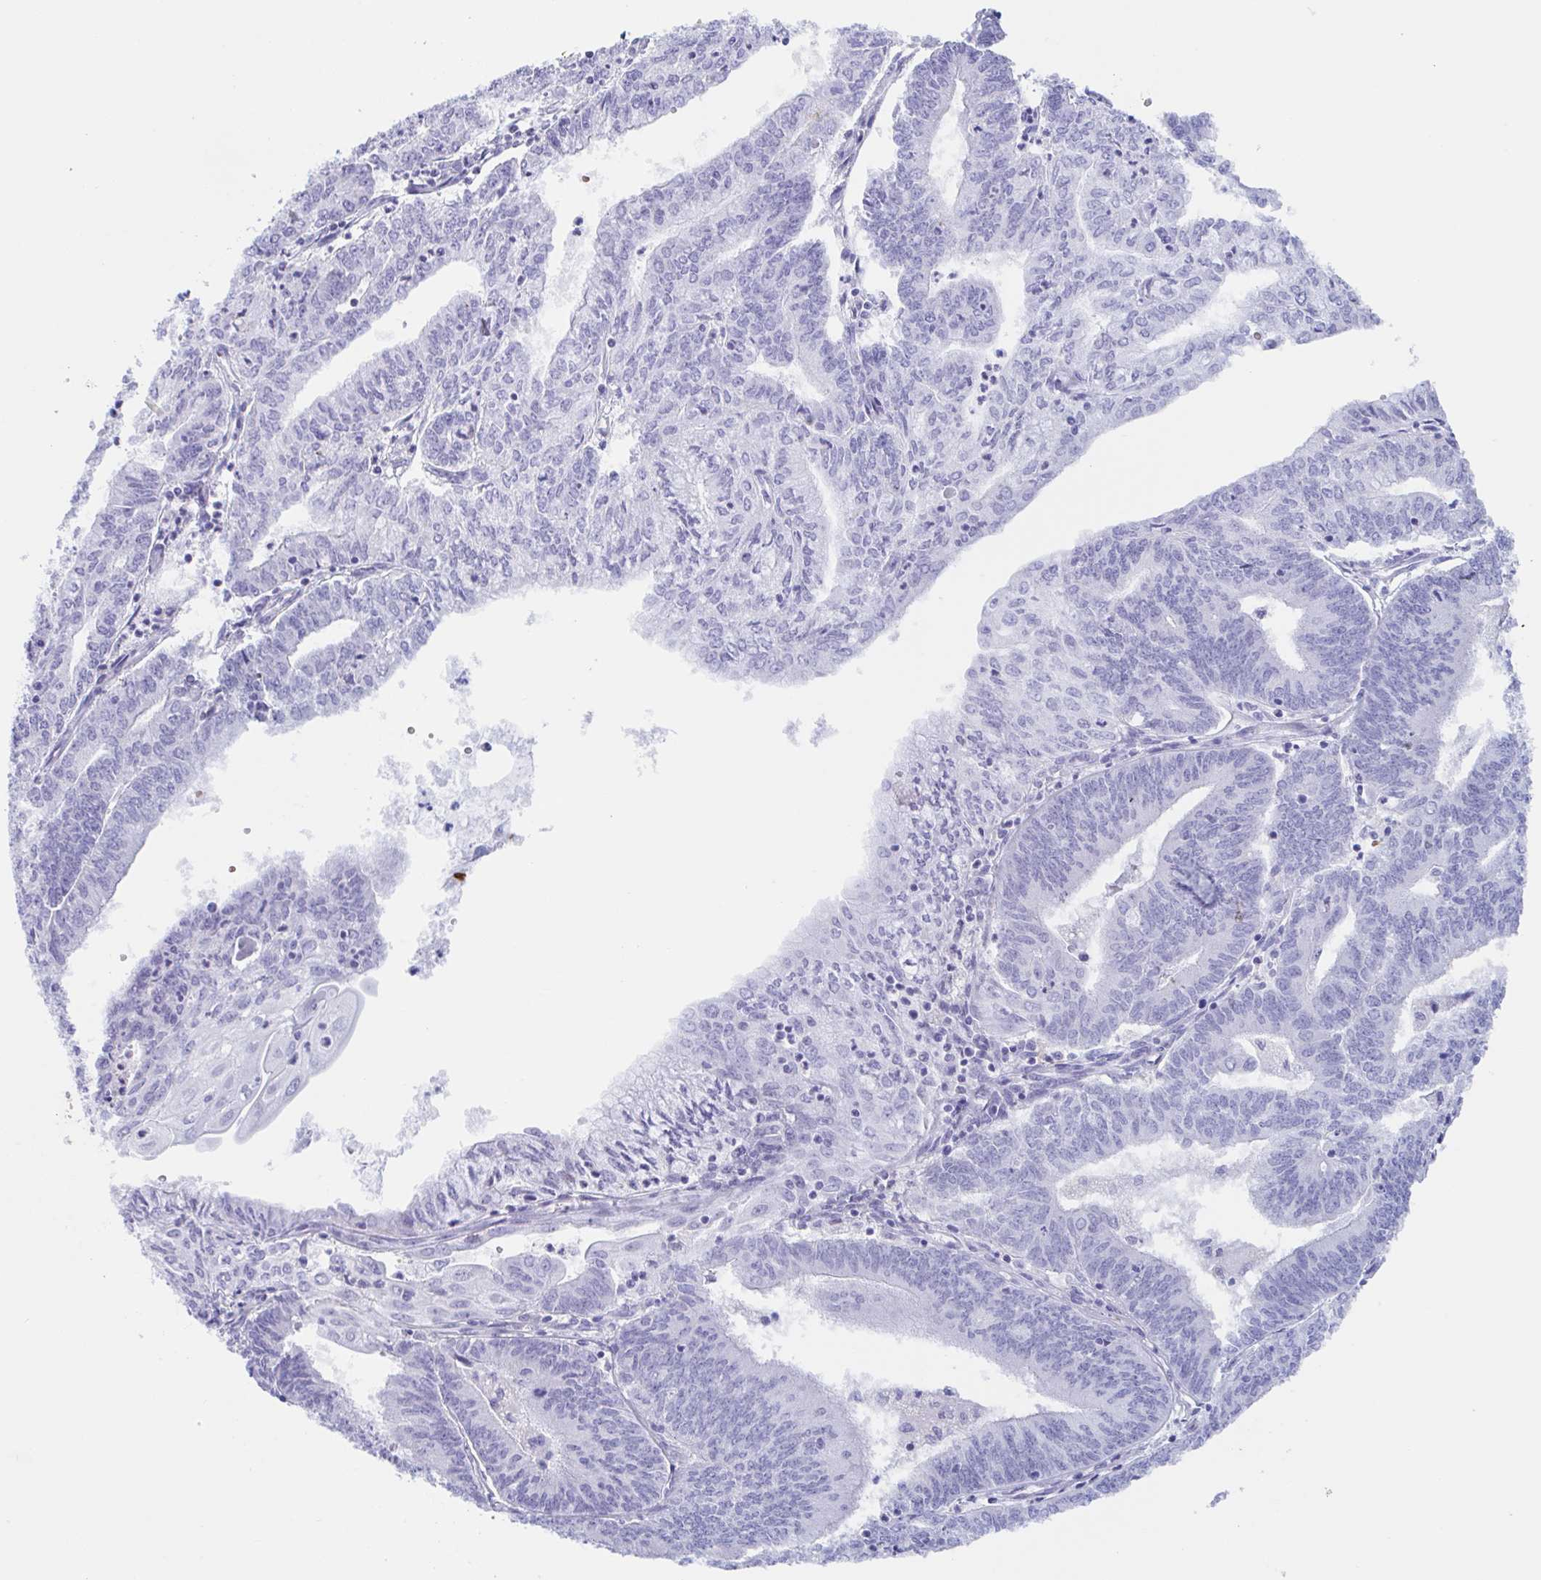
{"staining": {"intensity": "negative", "quantity": "none", "location": "none"}, "tissue": "endometrial cancer", "cell_type": "Tumor cells", "image_type": "cancer", "snomed": [{"axis": "morphology", "description": "Adenocarcinoma, NOS"}, {"axis": "topography", "description": "Endometrium"}], "caption": "IHC photomicrograph of human adenocarcinoma (endometrial) stained for a protein (brown), which displays no staining in tumor cells.", "gene": "ANKRD9", "patient": {"sex": "female", "age": 61}}